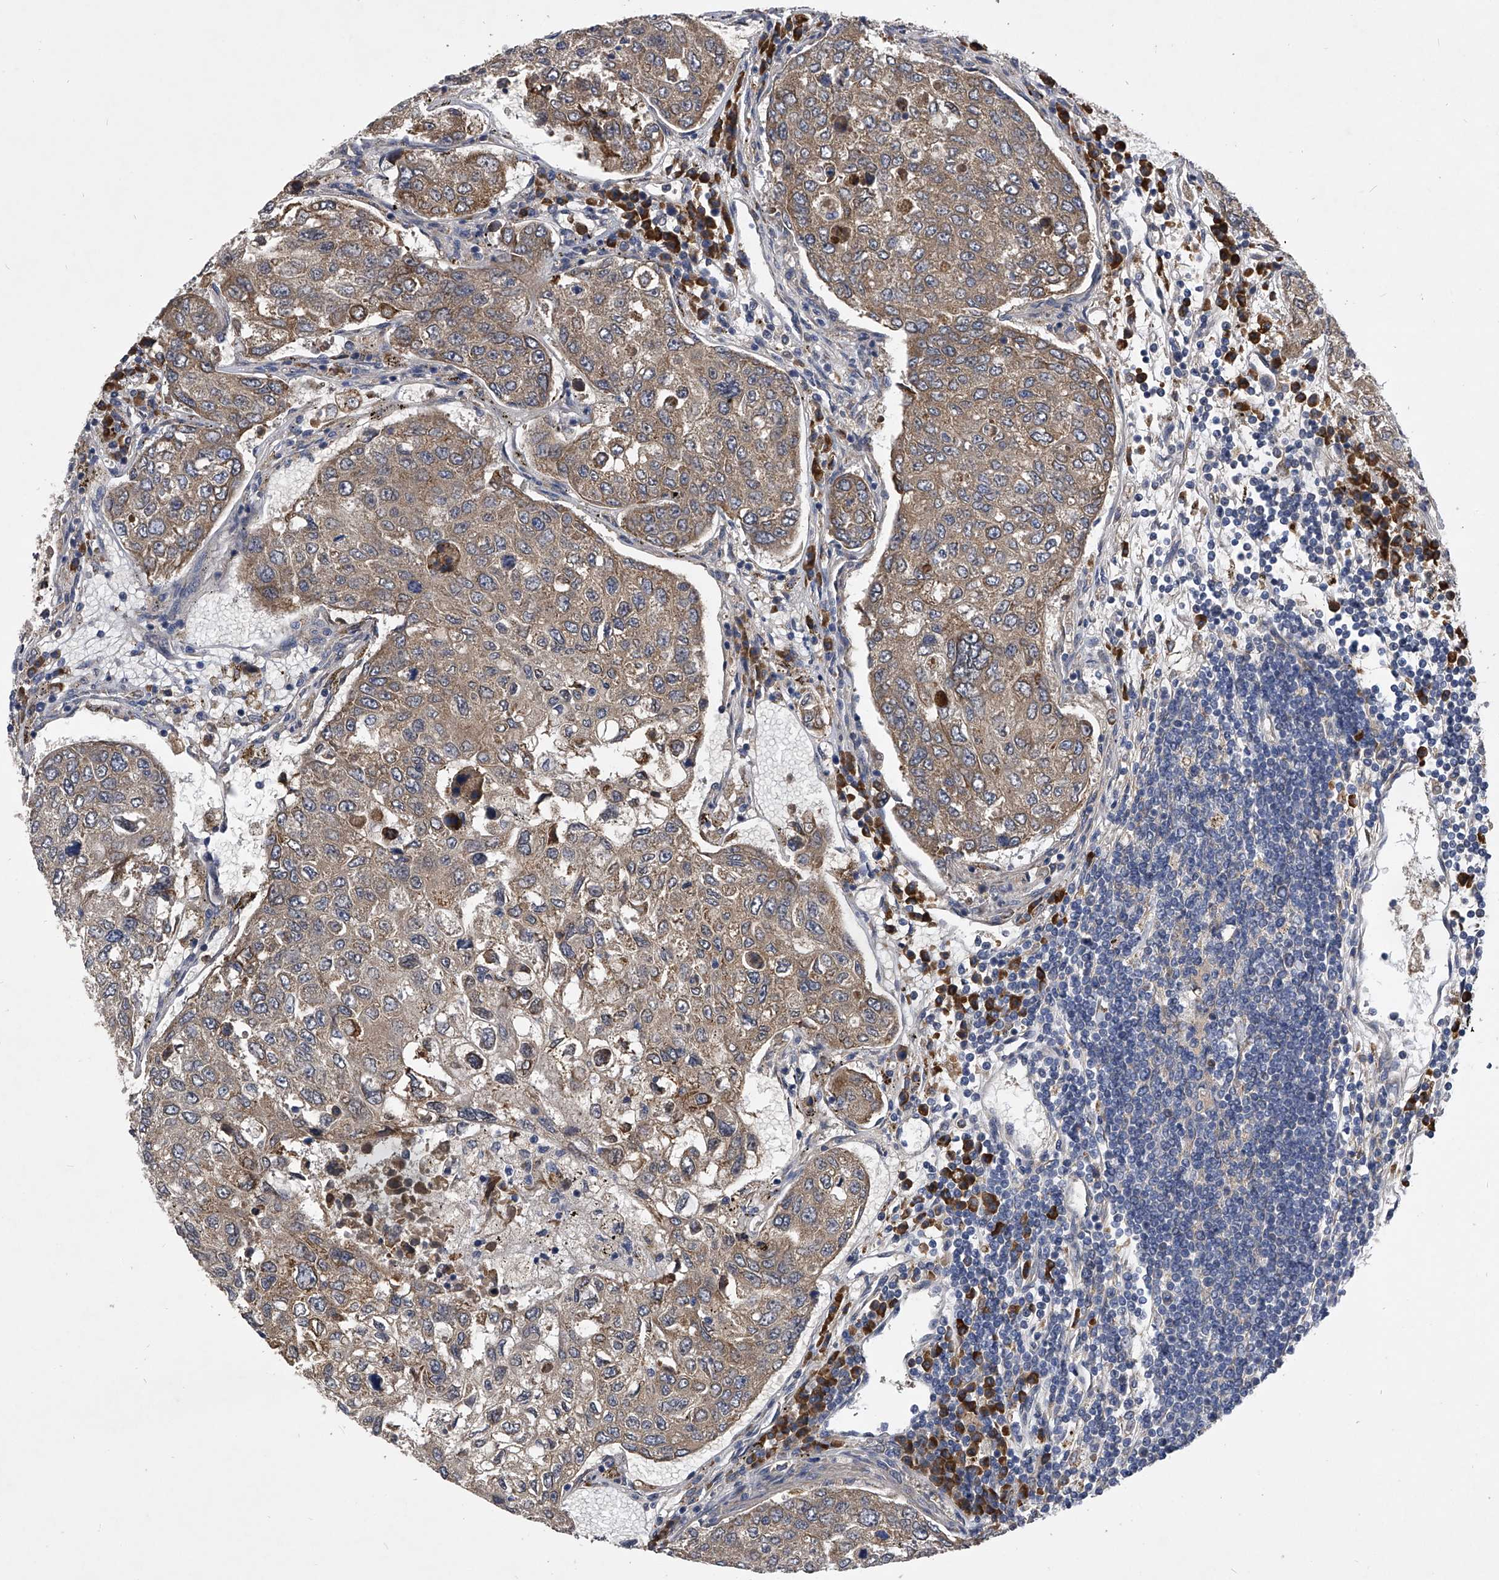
{"staining": {"intensity": "weak", "quantity": "25%-75%", "location": "cytoplasmic/membranous"}, "tissue": "urothelial cancer", "cell_type": "Tumor cells", "image_type": "cancer", "snomed": [{"axis": "morphology", "description": "Urothelial carcinoma, High grade"}, {"axis": "topography", "description": "Lymph node"}, {"axis": "topography", "description": "Urinary bladder"}], "caption": "Immunohistochemical staining of human high-grade urothelial carcinoma displays low levels of weak cytoplasmic/membranous protein positivity in approximately 25%-75% of tumor cells.", "gene": "CCR4", "patient": {"sex": "male", "age": 51}}